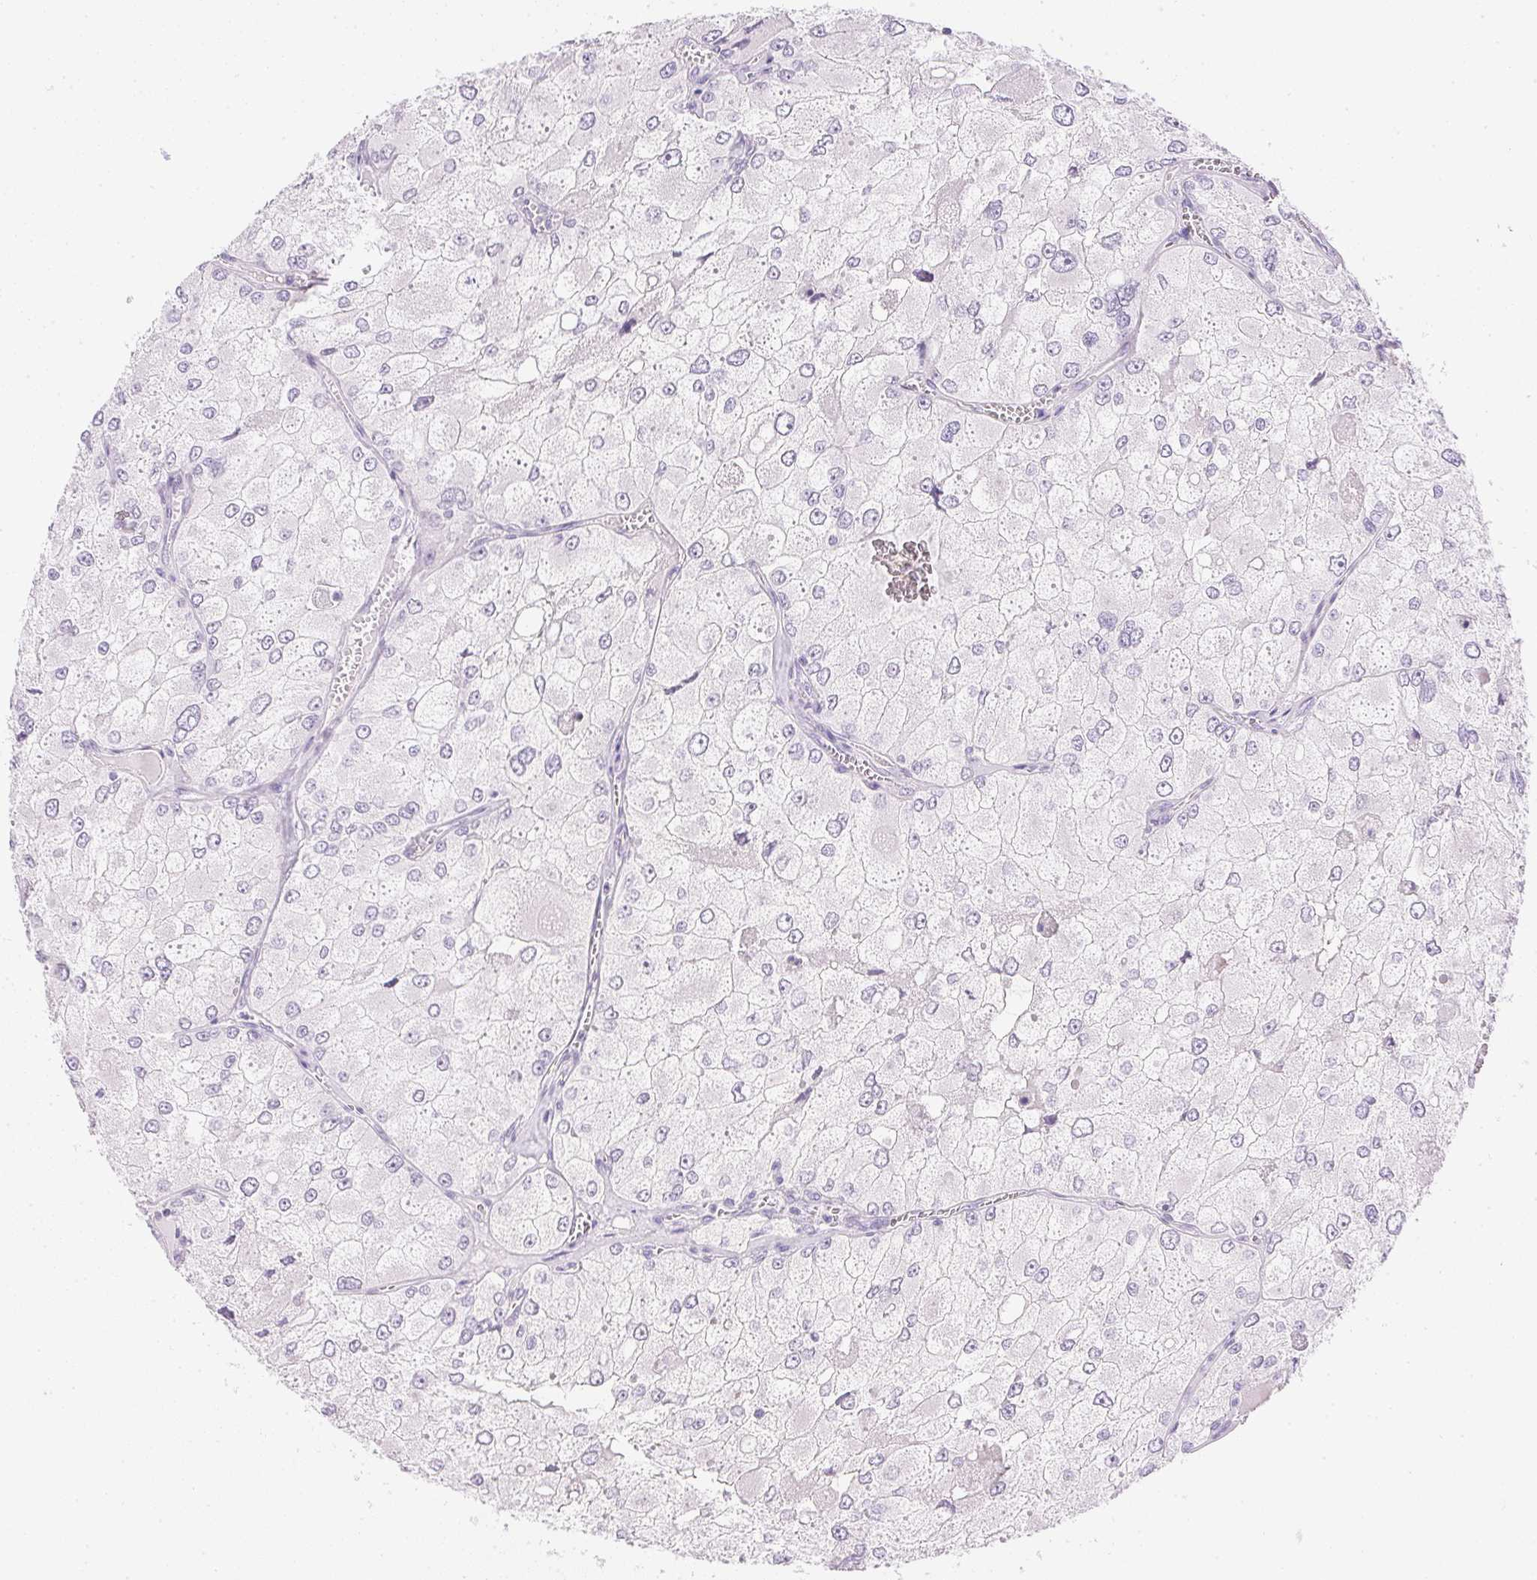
{"staining": {"intensity": "negative", "quantity": "none", "location": "none"}, "tissue": "renal cancer", "cell_type": "Tumor cells", "image_type": "cancer", "snomed": [{"axis": "morphology", "description": "Adenocarcinoma, NOS"}, {"axis": "topography", "description": "Kidney"}], "caption": "An IHC histopathology image of adenocarcinoma (renal) is shown. There is no staining in tumor cells of adenocarcinoma (renal).", "gene": "CTRL", "patient": {"sex": "female", "age": 70}}